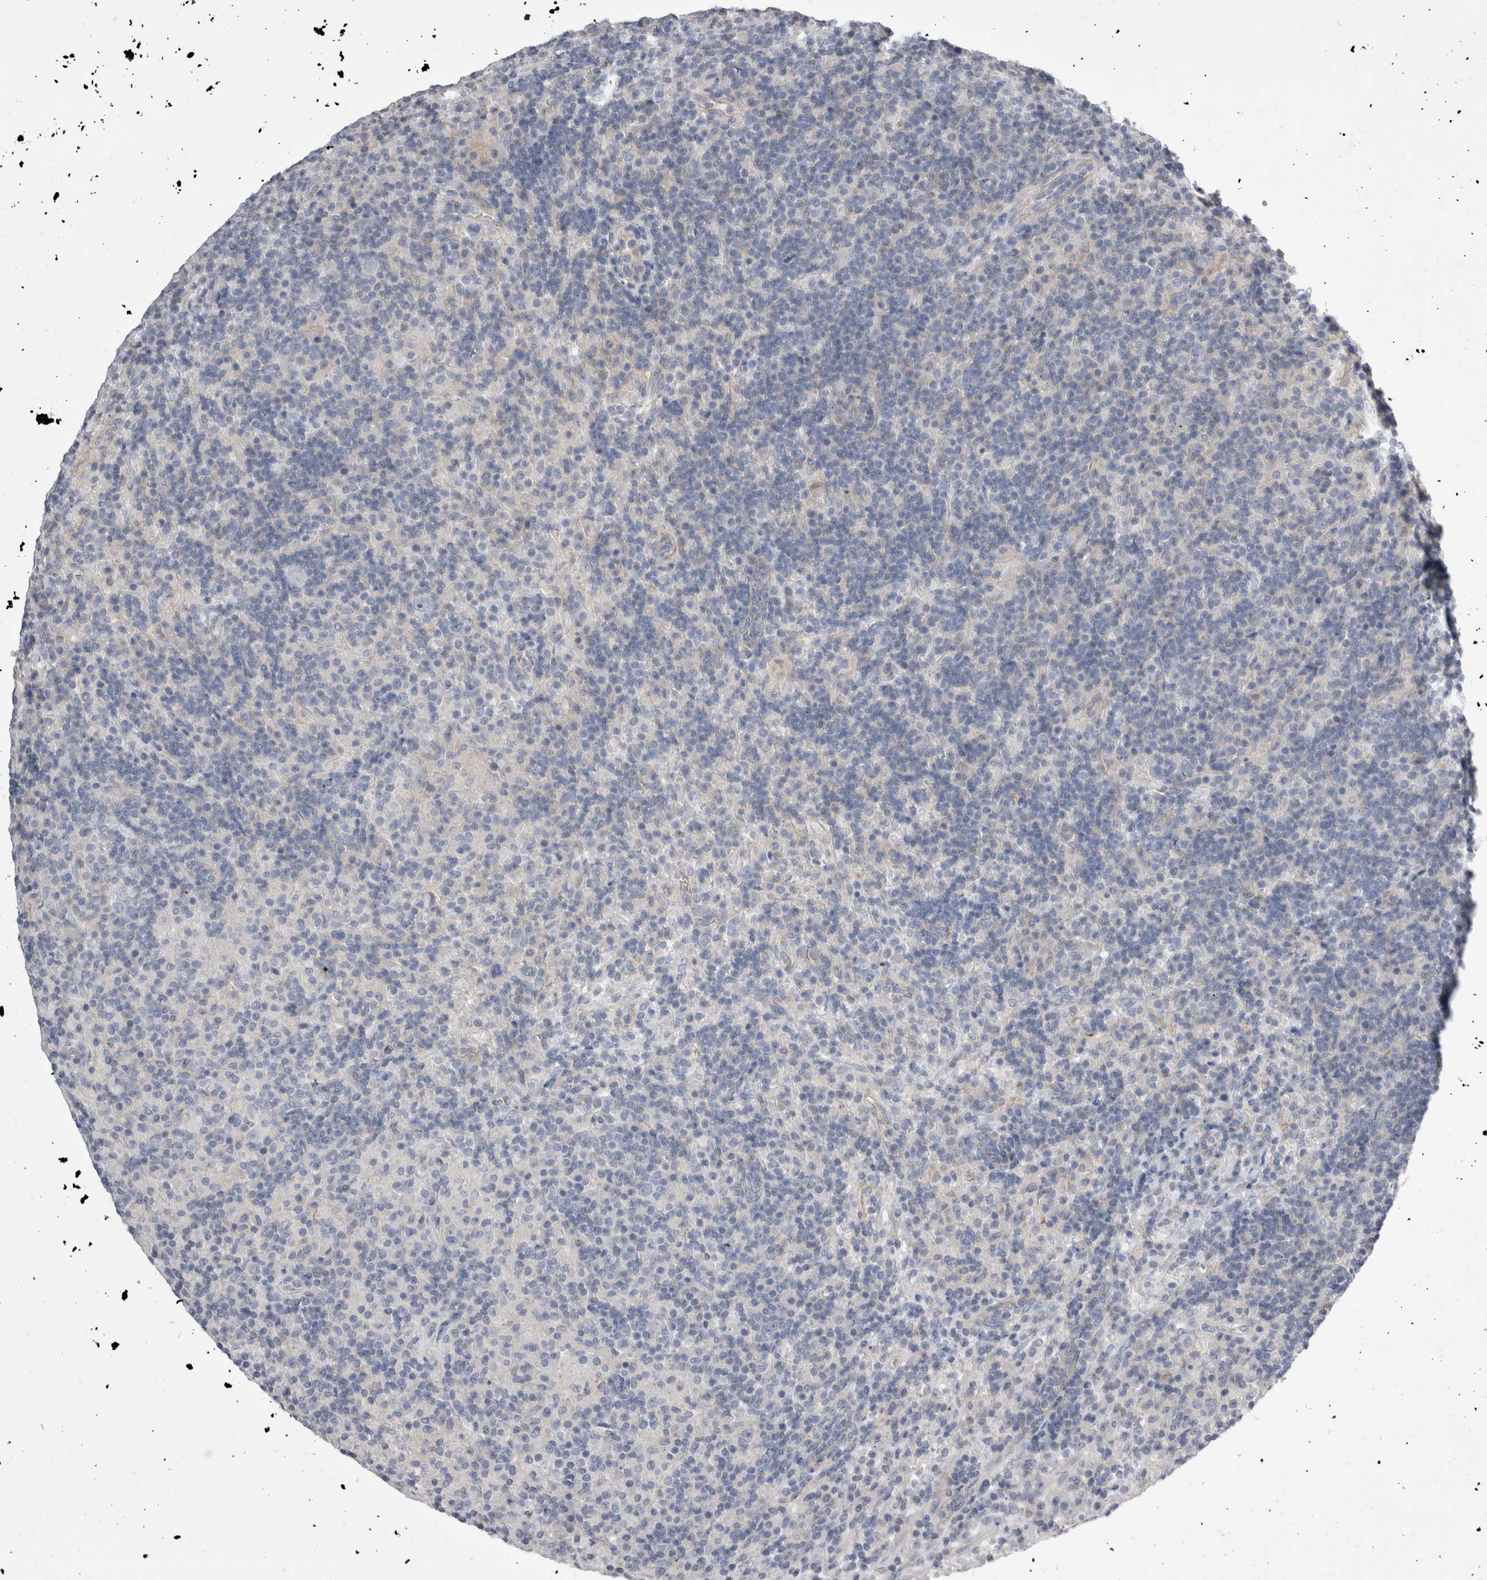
{"staining": {"intensity": "negative", "quantity": "none", "location": "none"}, "tissue": "lymphoma", "cell_type": "Tumor cells", "image_type": "cancer", "snomed": [{"axis": "morphology", "description": "Hodgkin's disease, NOS"}, {"axis": "topography", "description": "Lymph node"}], "caption": "An image of lymphoma stained for a protein reveals no brown staining in tumor cells. (Brightfield microscopy of DAB IHC at high magnification).", "gene": "STRADB", "patient": {"sex": "male", "age": 70}}